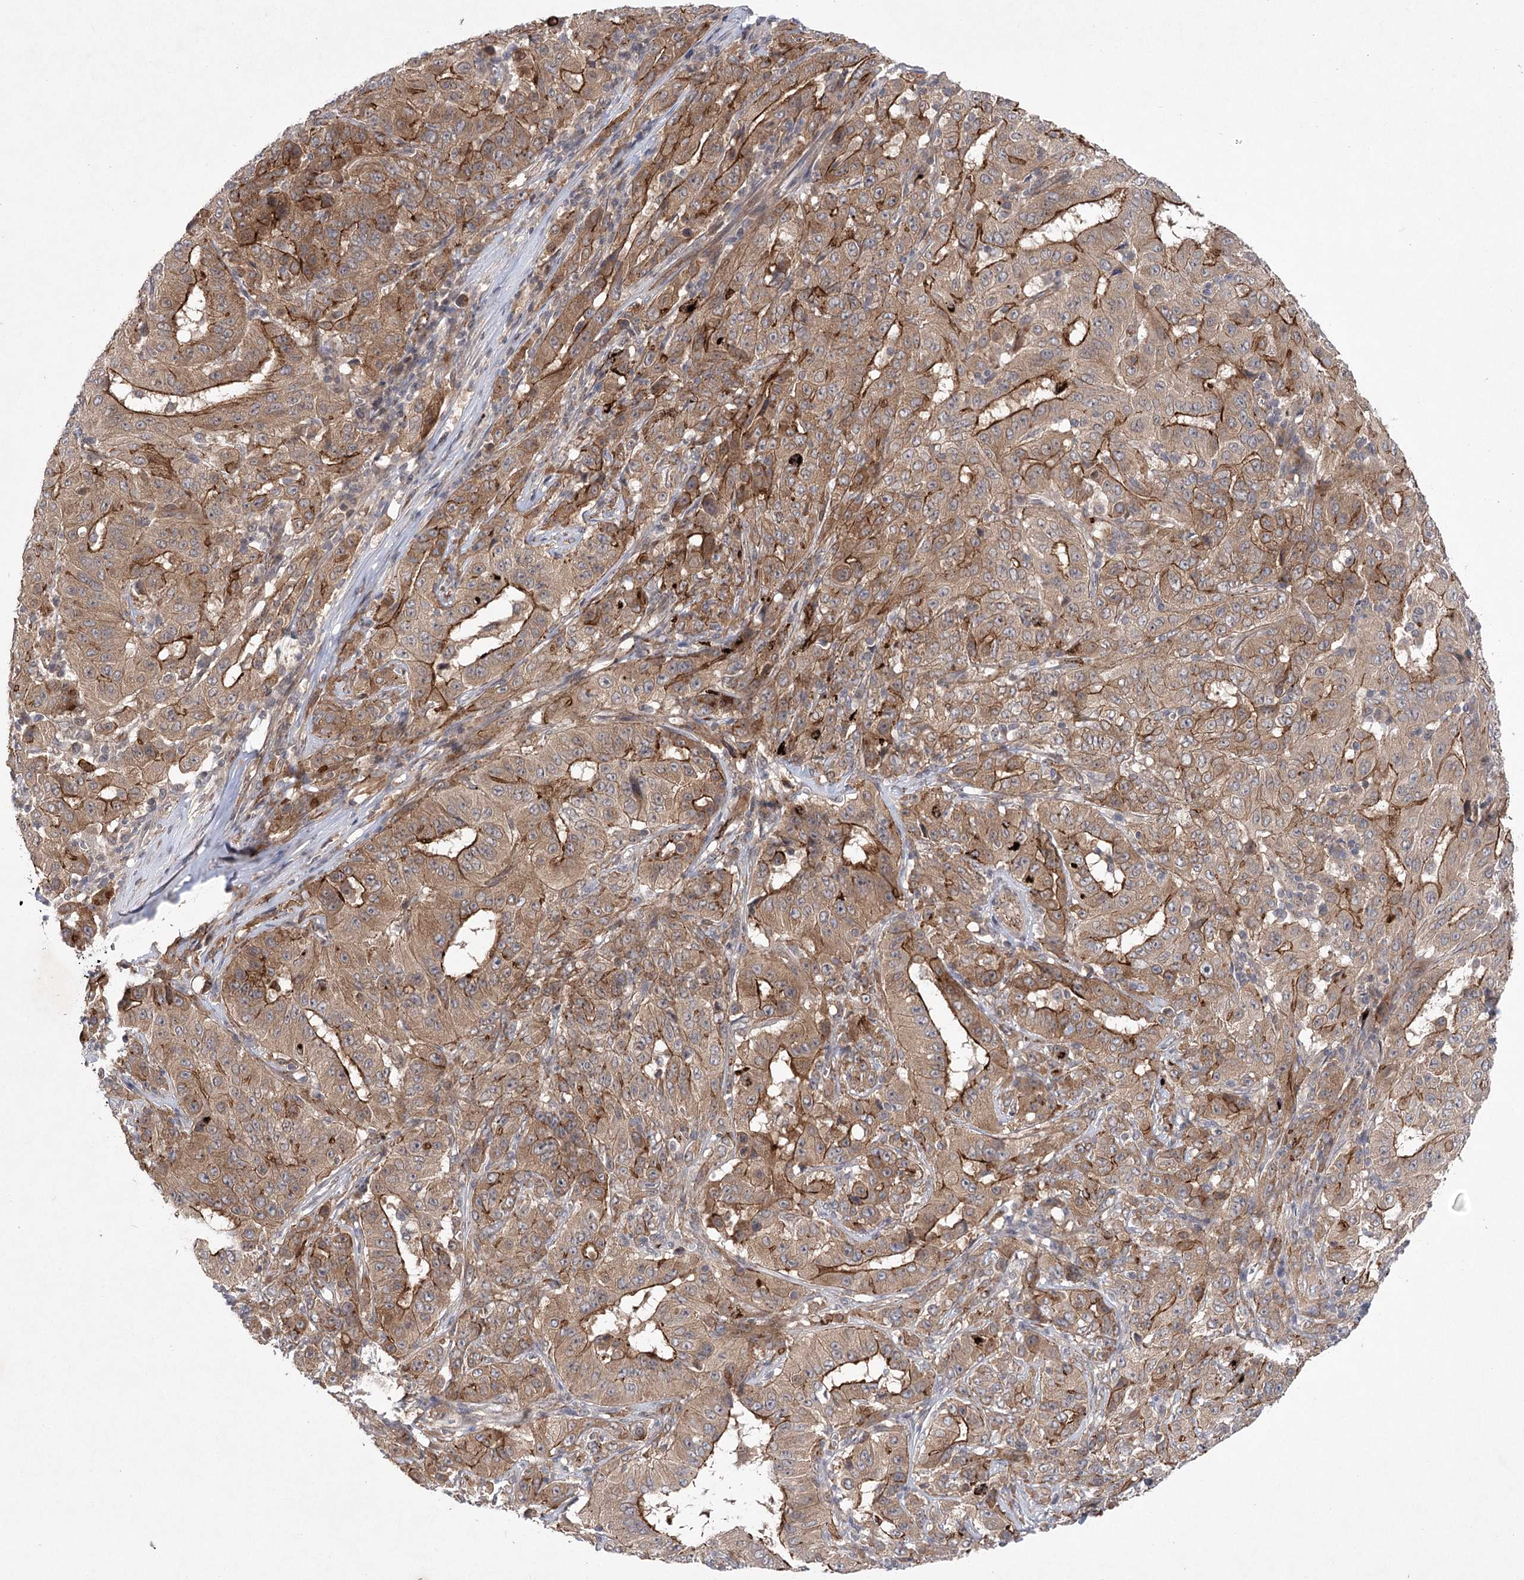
{"staining": {"intensity": "strong", "quantity": ">75%", "location": "cytoplasmic/membranous"}, "tissue": "pancreatic cancer", "cell_type": "Tumor cells", "image_type": "cancer", "snomed": [{"axis": "morphology", "description": "Adenocarcinoma, NOS"}, {"axis": "topography", "description": "Pancreas"}], "caption": "Protein positivity by immunohistochemistry reveals strong cytoplasmic/membranous positivity in approximately >75% of tumor cells in pancreatic adenocarcinoma. The staining is performed using DAB (3,3'-diaminobenzidine) brown chromogen to label protein expression. The nuclei are counter-stained blue using hematoxylin.", "gene": "METTL24", "patient": {"sex": "male", "age": 63}}